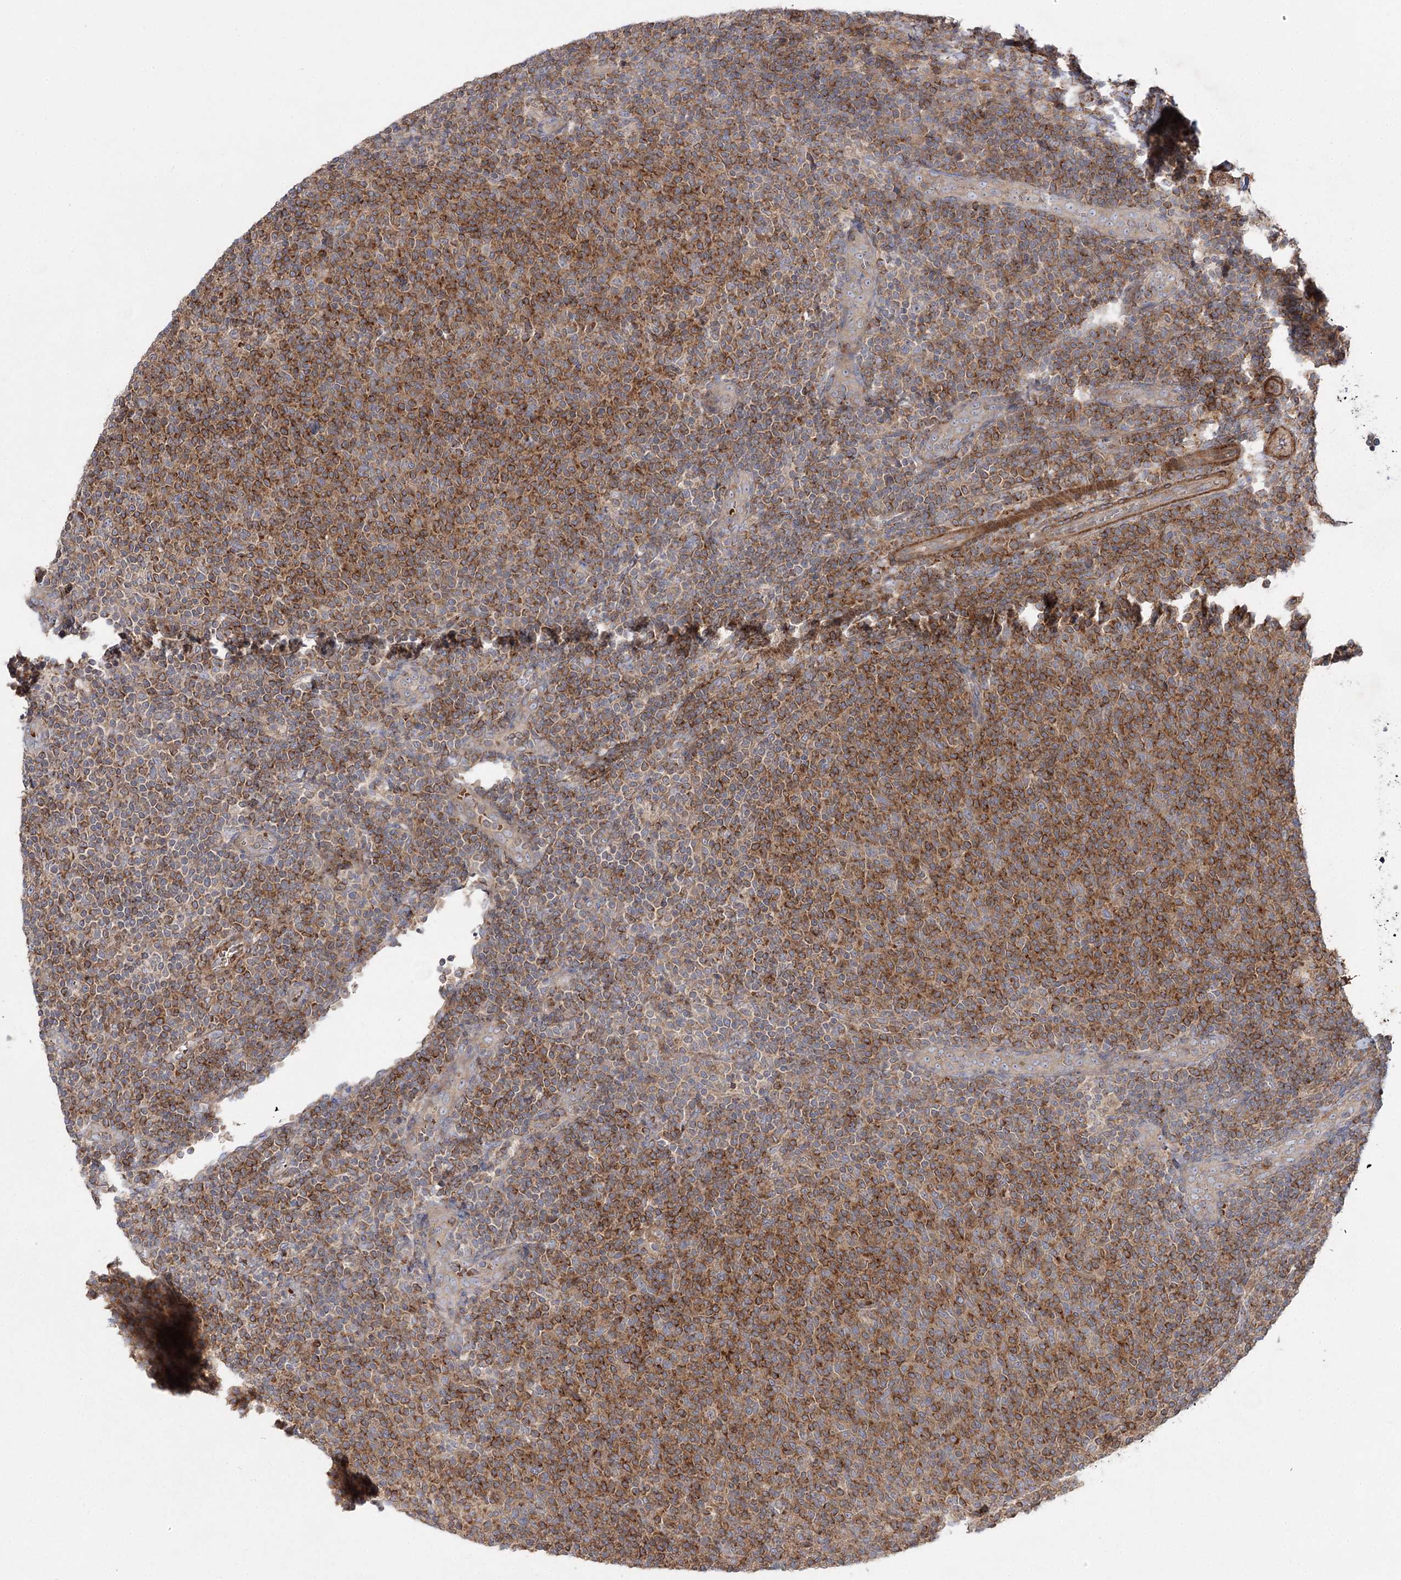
{"staining": {"intensity": "moderate", "quantity": ">75%", "location": "cytoplasmic/membranous"}, "tissue": "lymphoma", "cell_type": "Tumor cells", "image_type": "cancer", "snomed": [{"axis": "morphology", "description": "Malignant lymphoma, non-Hodgkin's type, Low grade"}, {"axis": "topography", "description": "Lymph node"}], "caption": "Immunohistochemistry histopathology image of neoplastic tissue: lymphoma stained using IHC exhibits medium levels of moderate protein expression localized specifically in the cytoplasmic/membranous of tumor cells, appearing as a cytoplasmic/membranous brown color.", "gene": "KIAA0825", "patient": {"sex": "male", "age": 66}}